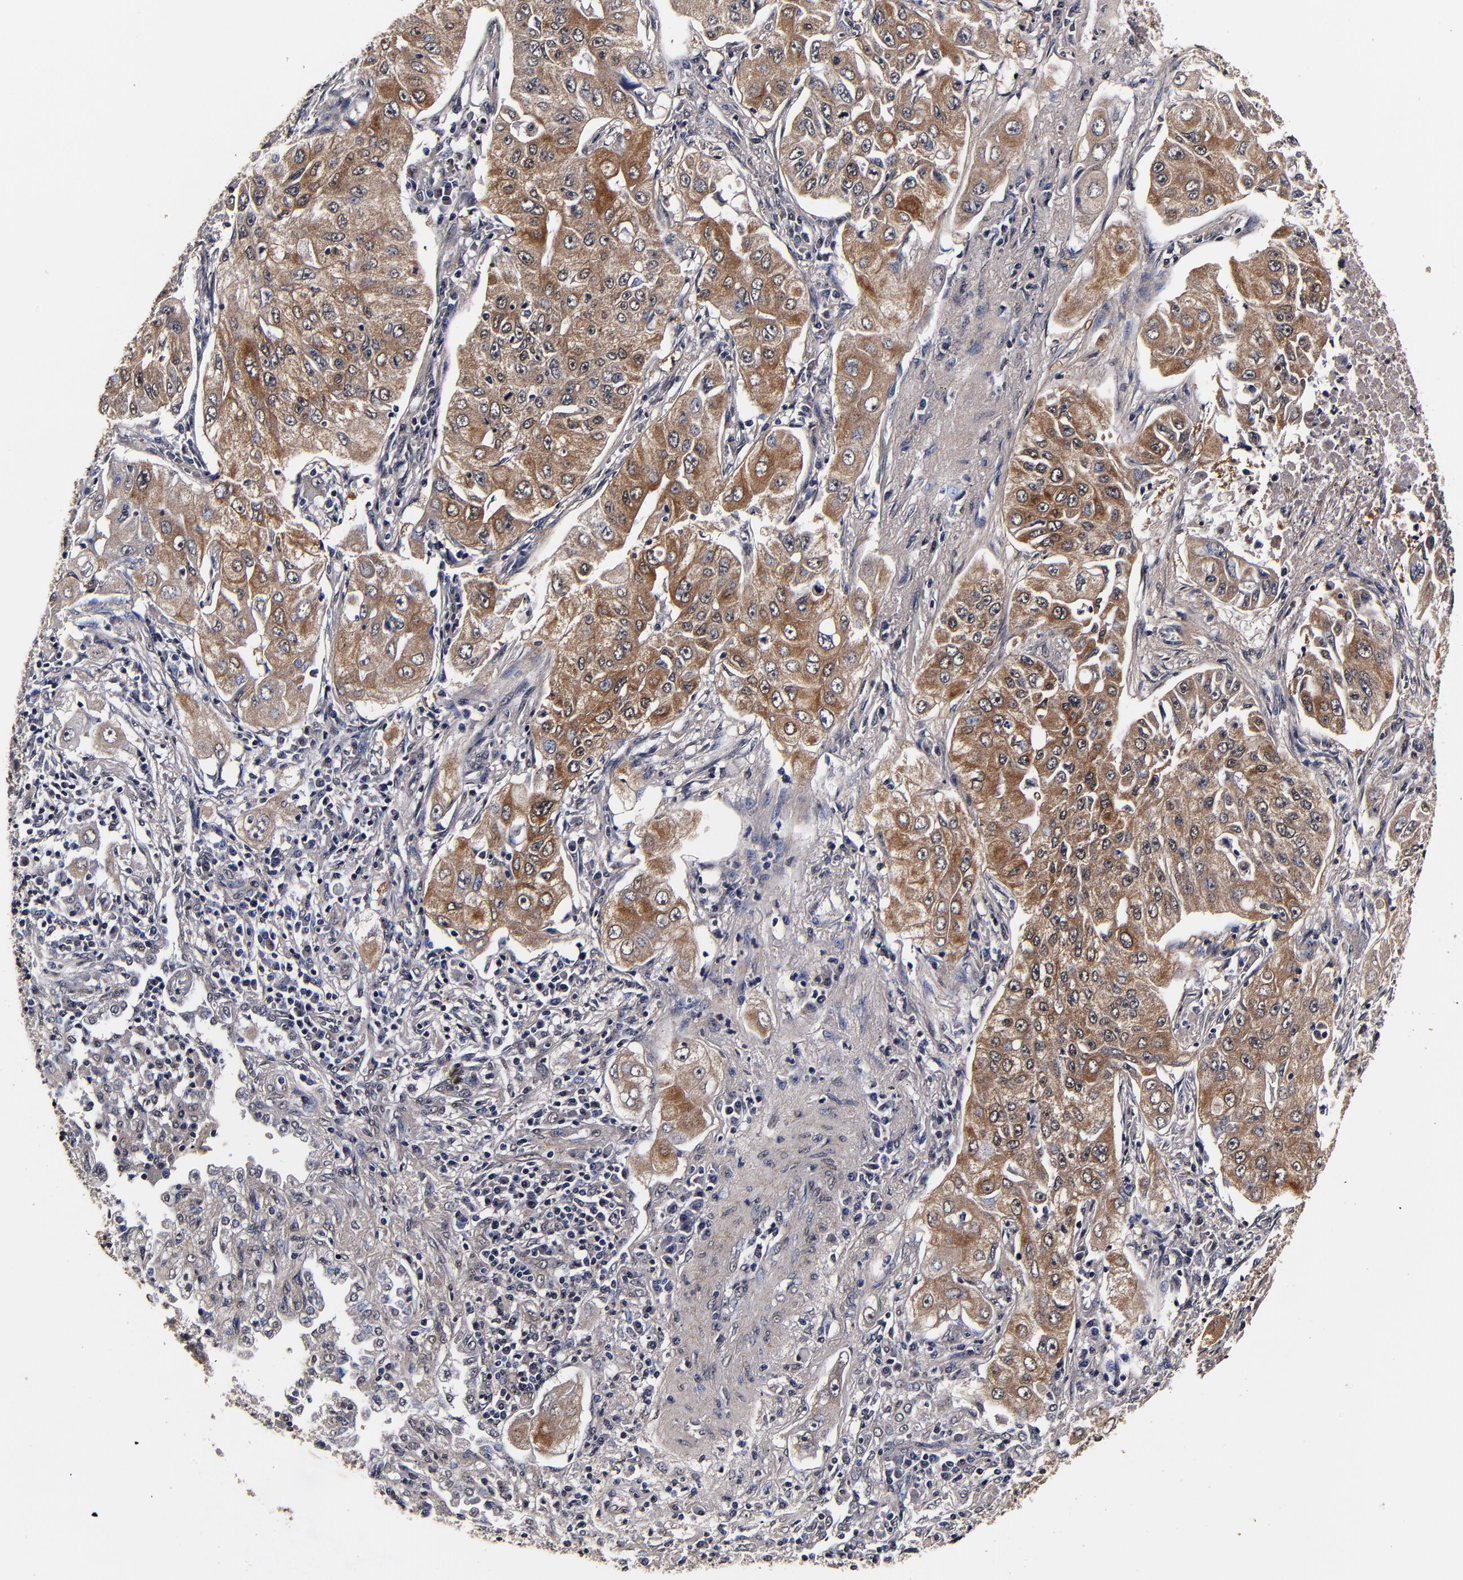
{"staining": {"intensity": "strong", "quantity": ">75%", "location": "cytoplasmic/membranous"}, "tissue": "lung cancer", "cell_type": "Tumor cells", "image_type": "cancer", "snomed": [{"axis": "morphology", "description": "Adenocarcinoma, NOS"}, {"axis": "topography", "description": "Lung"}], "caption": "A photomicrograph of adenocarcinoma (lung) stained for a protein shows strong cytoplasmic/membranous brown staining in tumor cells.", "gene": "MMP15", "patient": {"sex": "male", "age": 84}}